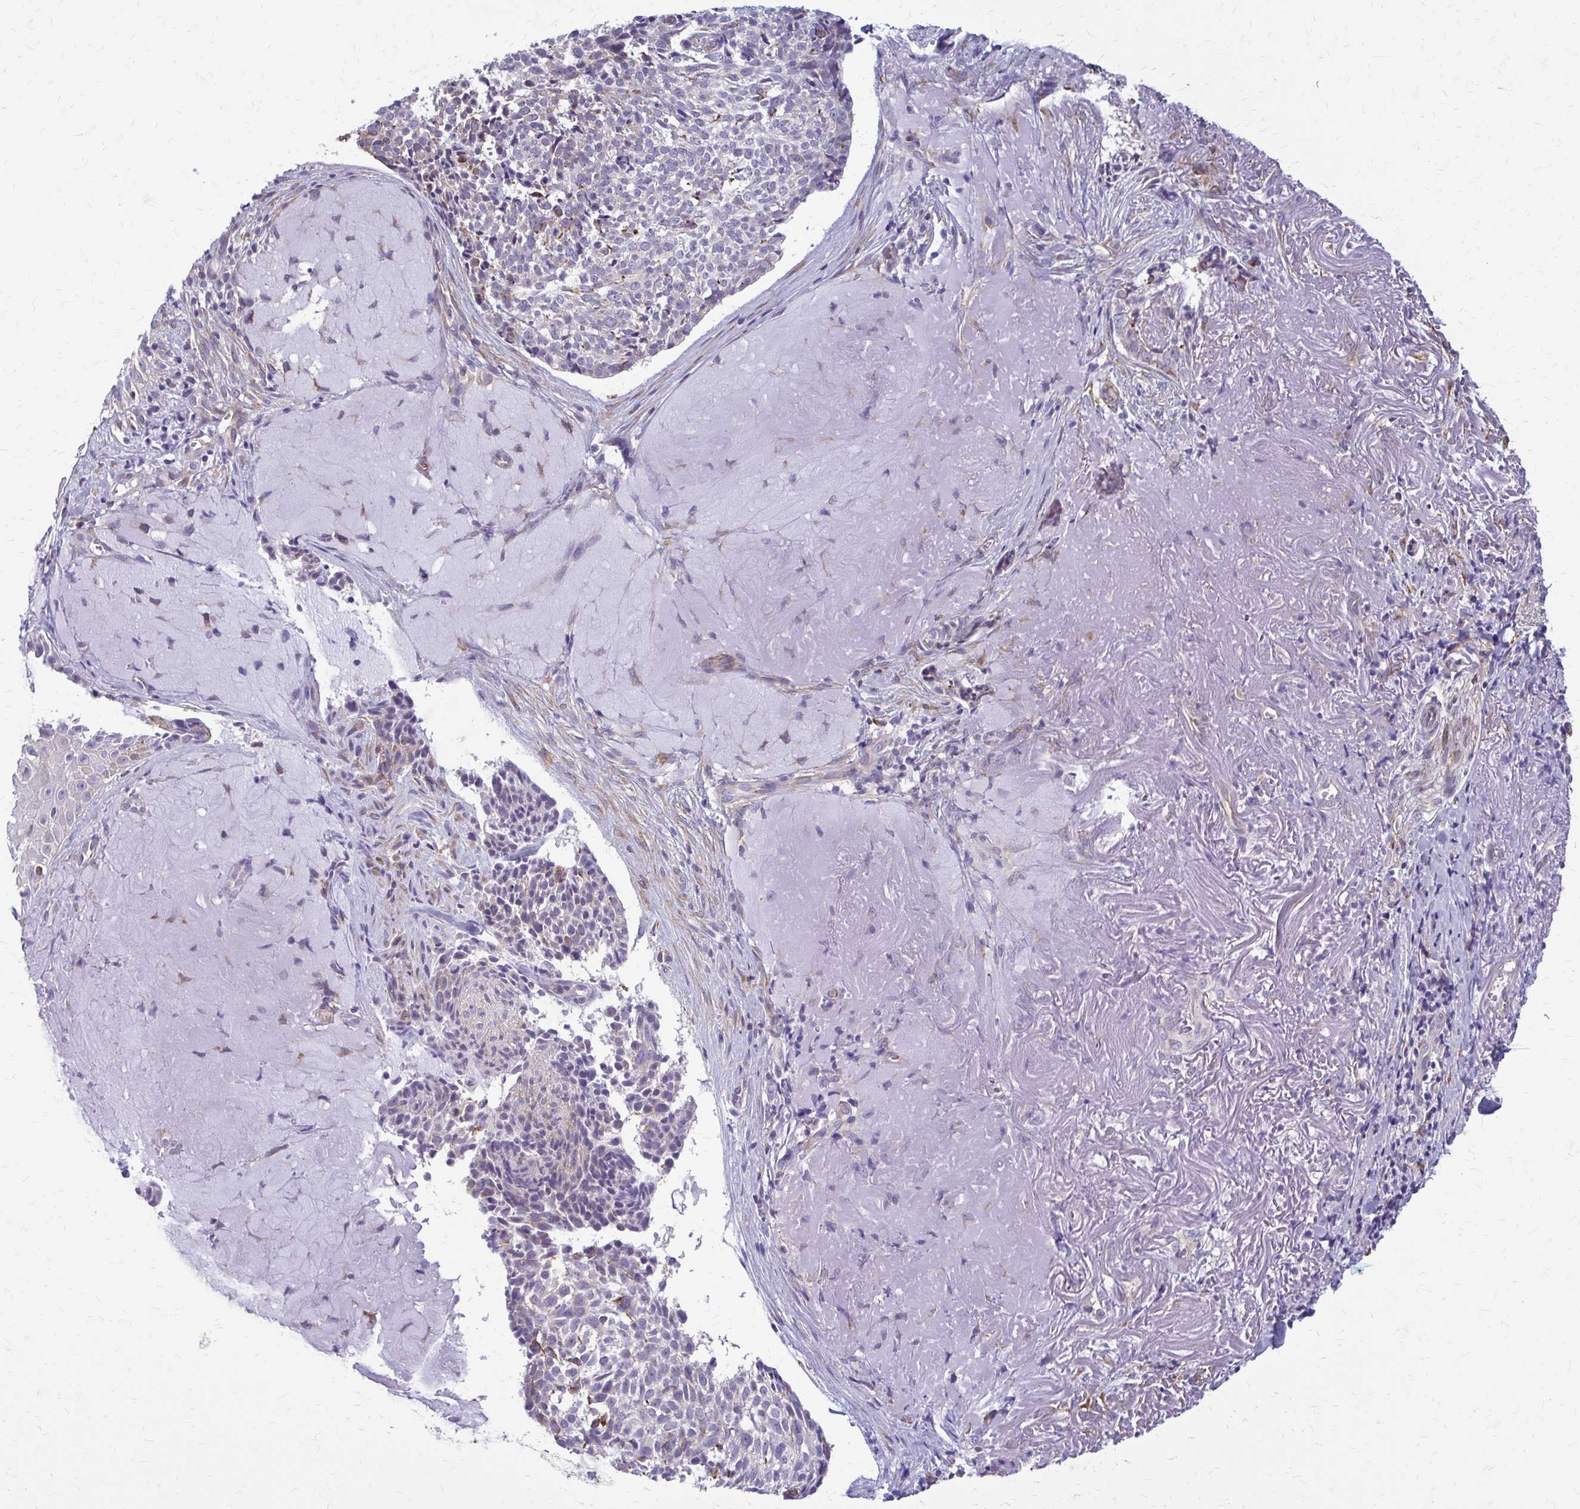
{"staining": {"intensity": "negative", "quantity": "none", "location": "none"}, "tissue": "skin cancer", "cell_type": "Tumor cells", "image_type": "cancer", "snomed": [{"axis": "morphology", "description": "Basal cell carcinoma"}, {"axis": "topography", "description": "Skin"}, {"axis": "topography", "description": "Skin of face"}], "caption": "This is an immunohistochemistry (IHC) image of human basal cell carcinoma (skin). There is no positivity in tumor cells.", "gene": "DEPP1", "patient": {"sex": "female", "age": 95}}